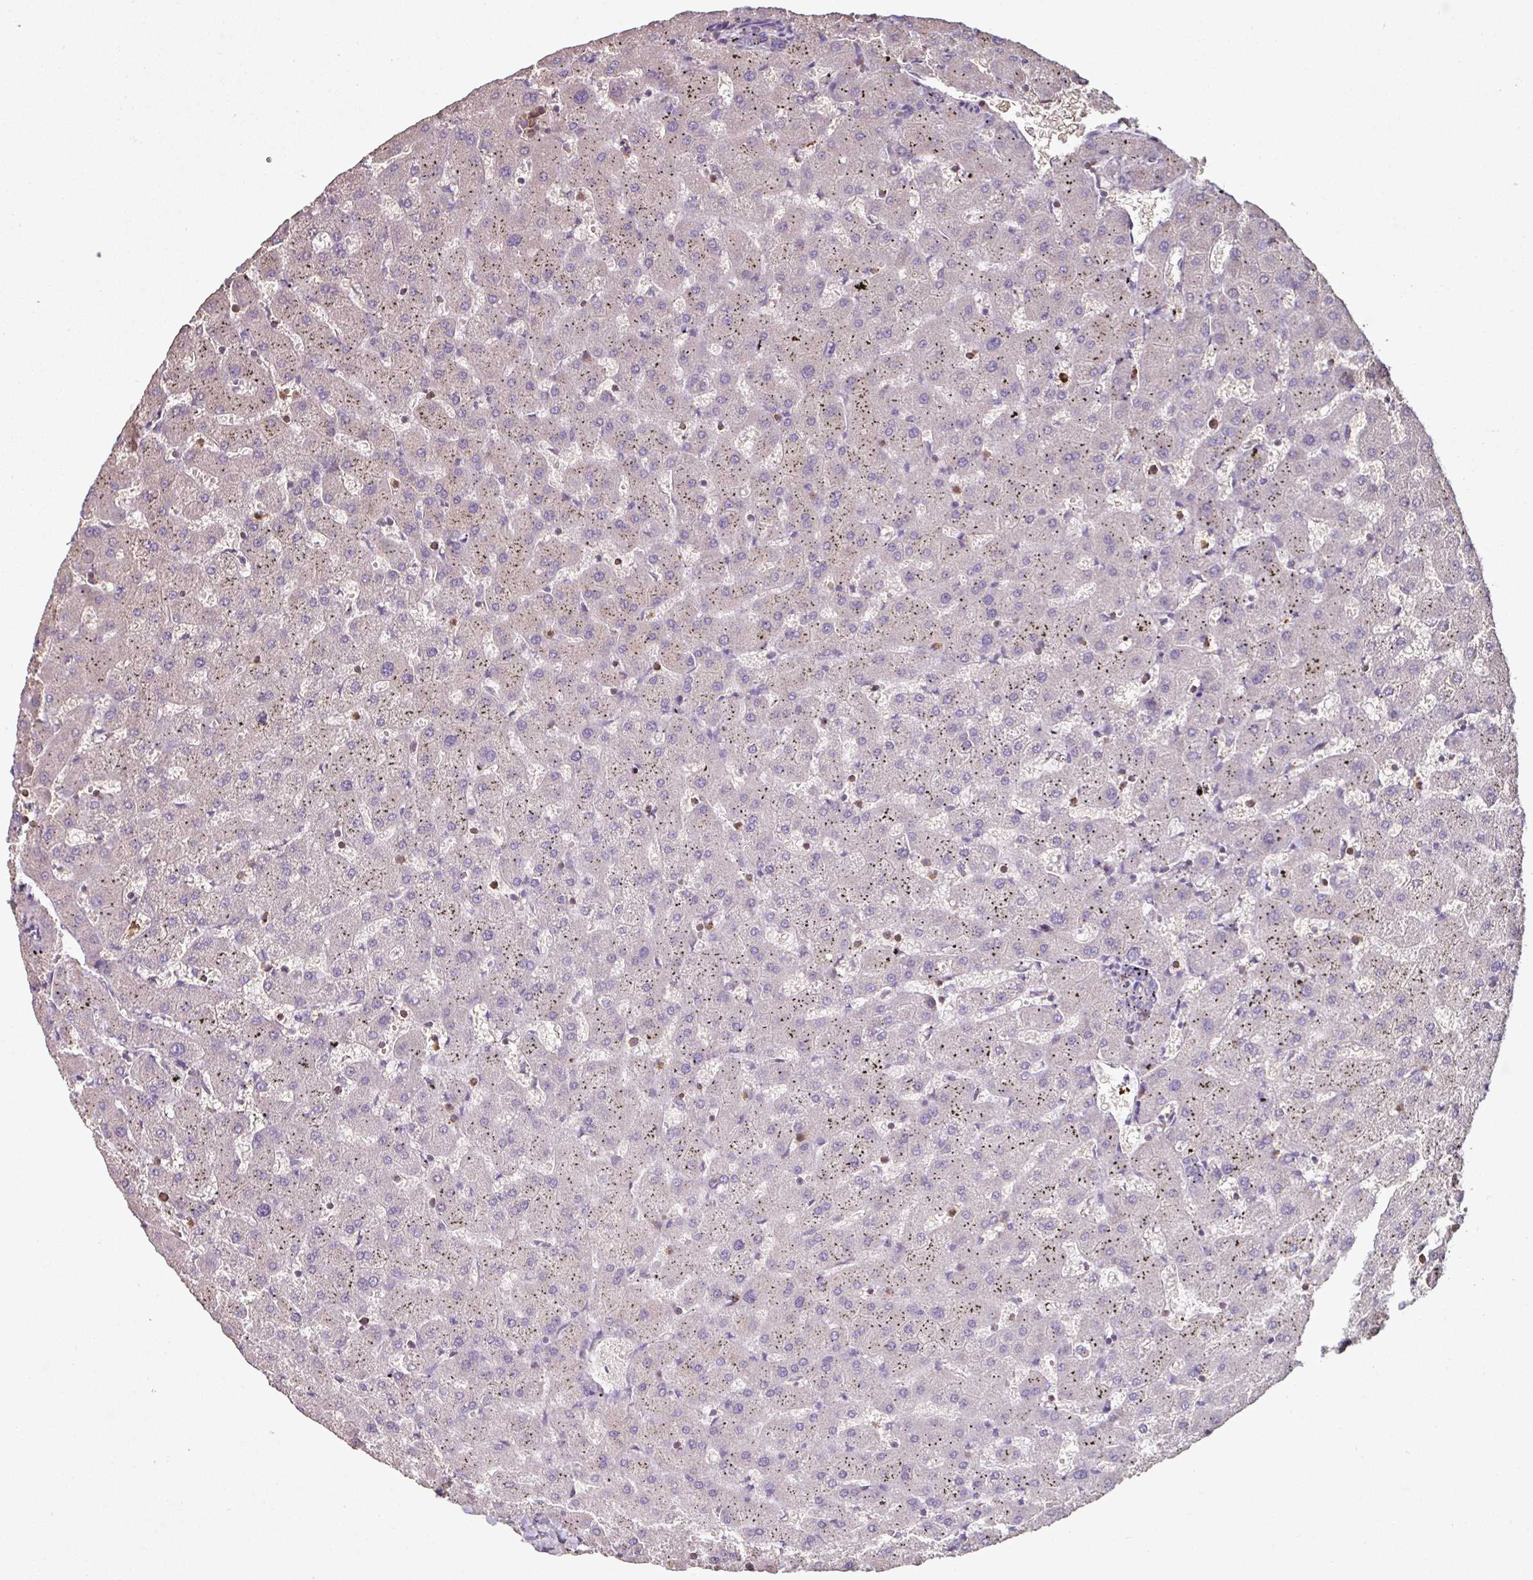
{"staining": {"intensity": "negative", "quantity": "none", "location": "none"}, "tissue": "liver", "cell_type": "Cholangiocytes", "image_type": "normal", "snomed": [{"axis": "morphology", "description": "Normal tissue, NOS"}, {"axis": "topography", "description": "Liver"}], "caption": "Immunohistochemistry (IHC) of benign liver shows no positivity in cholangiocytes. (Immunohistochemistry (IHC), brightfield microscopy, high magnification).", "gene": "OLFML2B", "patient": {"sex": "female", "age": 63}}